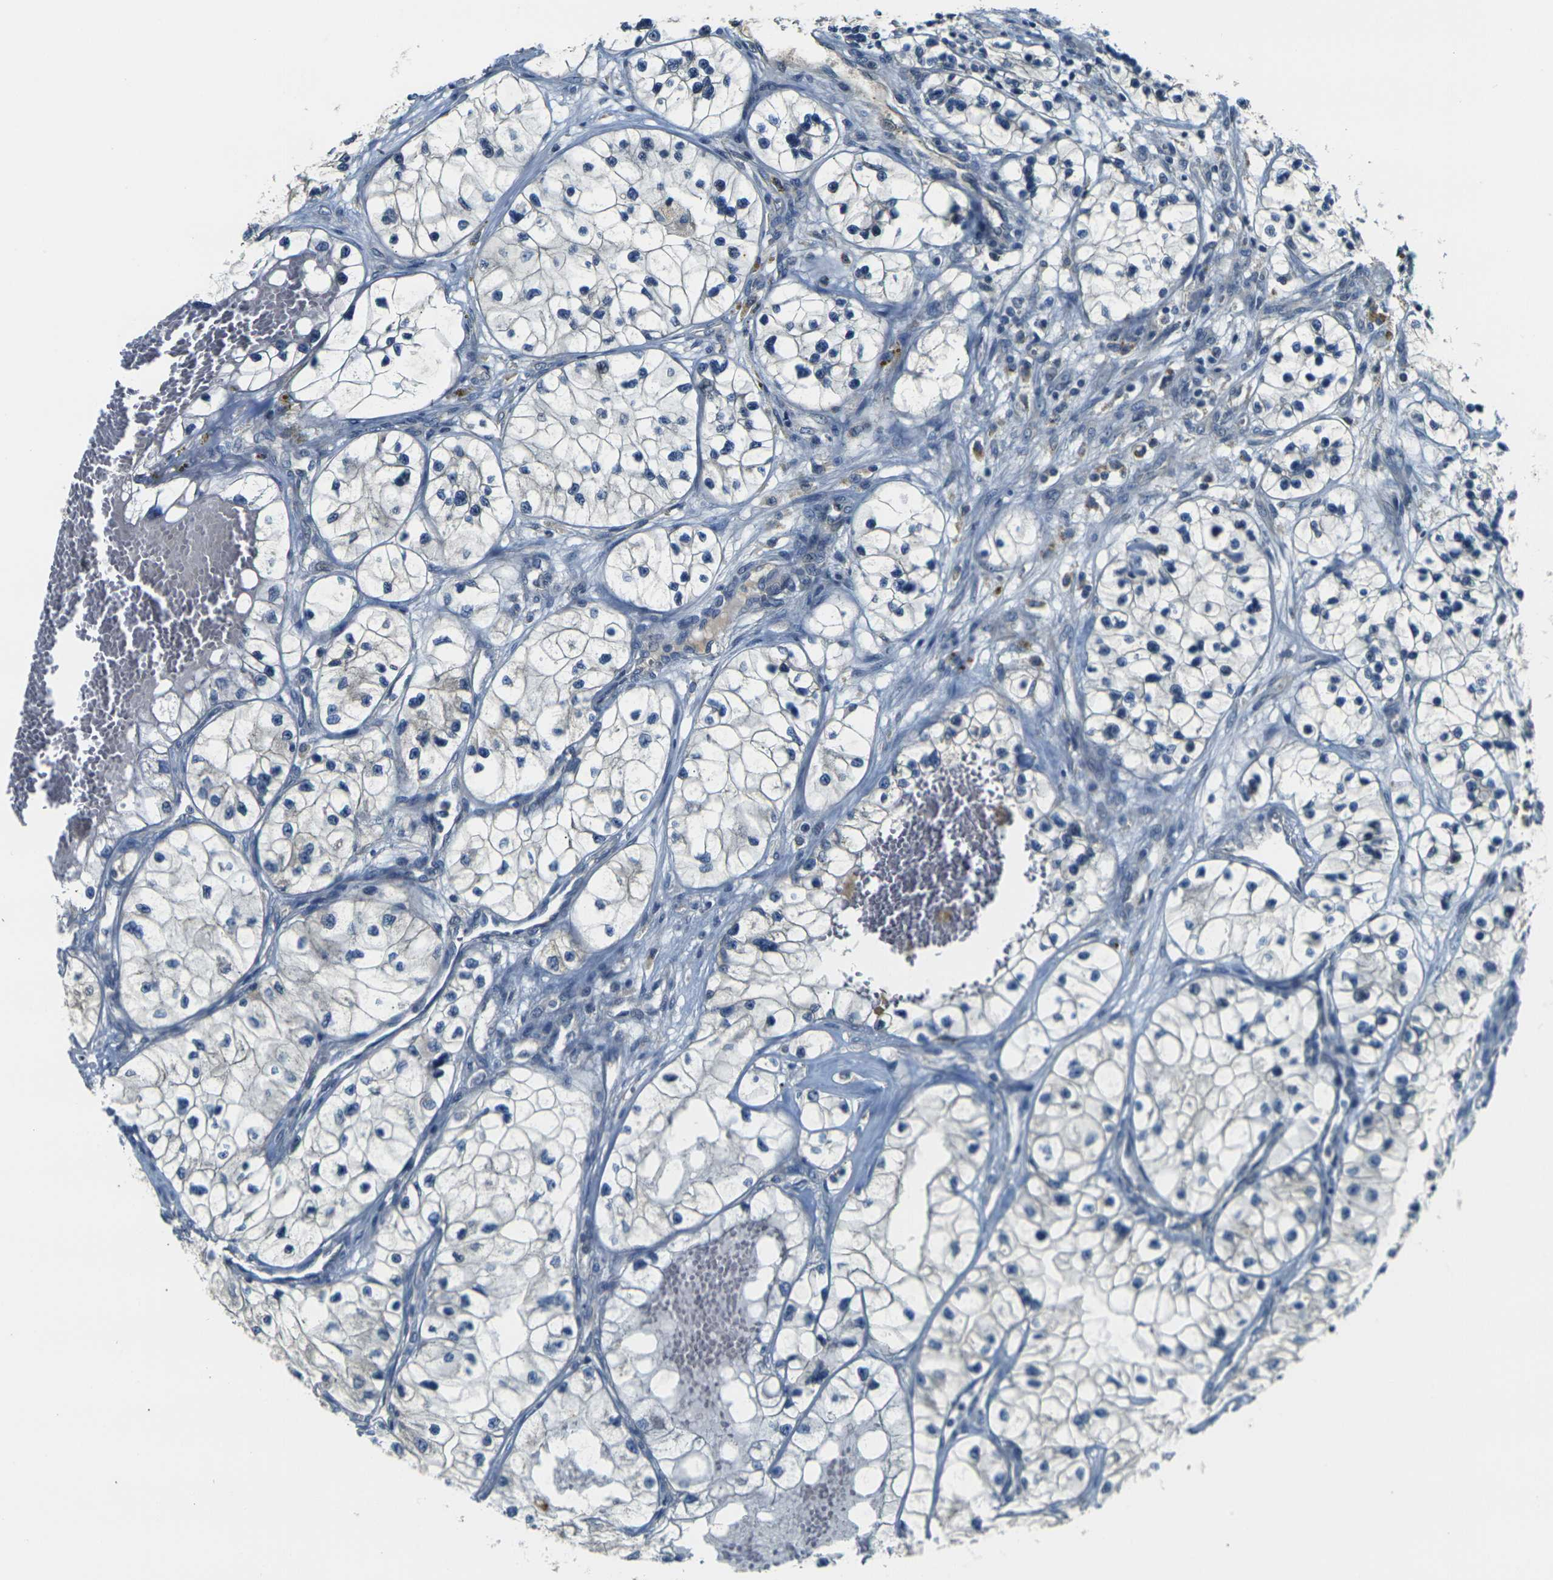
{"staining": {"intensity": "negative", "quantity": "none", "location": "none"}, "tissue": "renal cancer", "cell_type": "Tumor cells", "image_type": "cancer", "snomed": [{"axis": "morphology", "description": "Adenocarcinoma, NOS"}, {"axis": "topography", "description": "Kidney"}], "caption": "DAB immunohistochemical staining of adenocarcinoma (renal) shows no significant staining in tumor cells.", "gene": "SHISAL2B", "patient": {"sex": "female", "age": 57}}